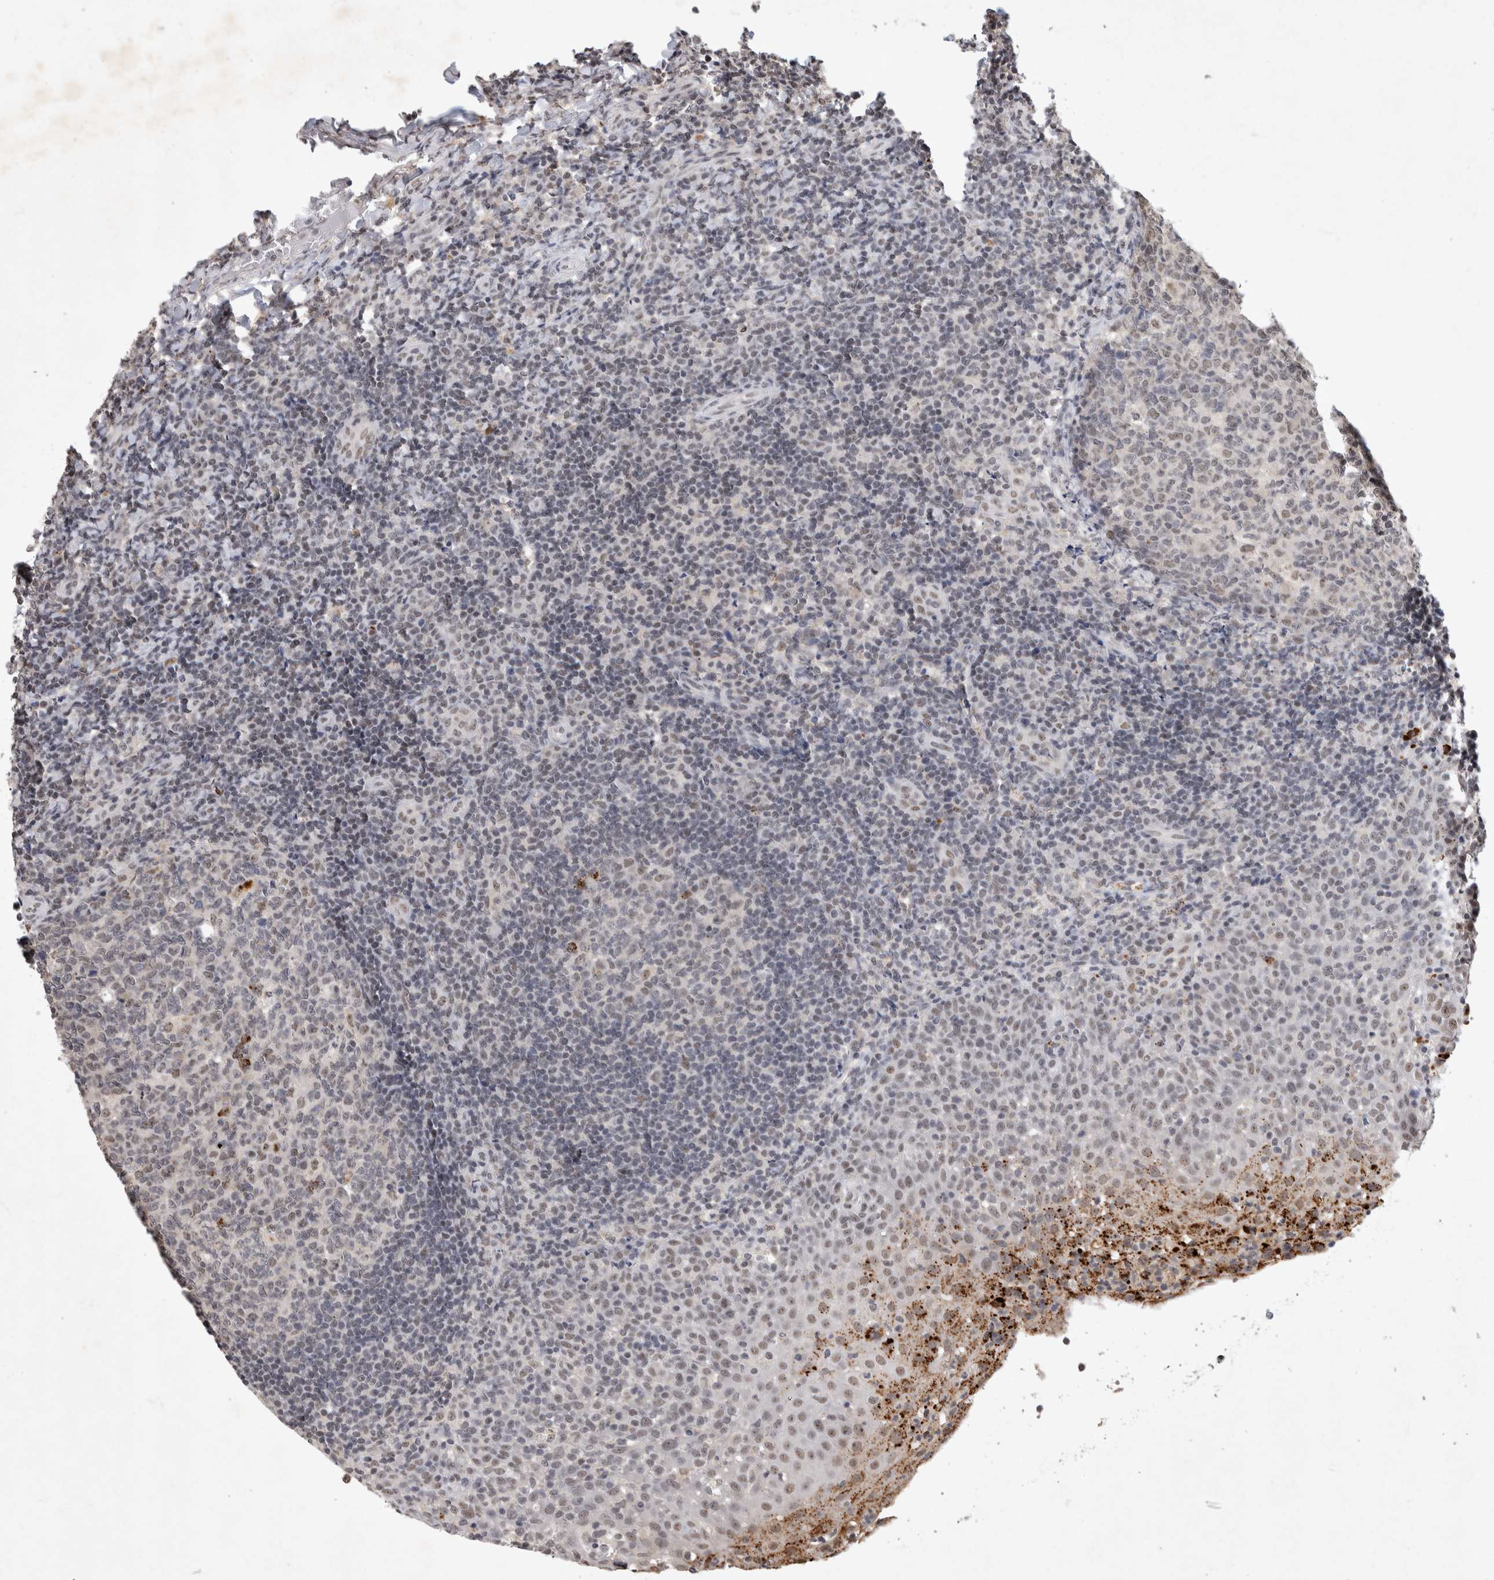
{"staining": {"intensity": "negative", "quantity": "none", "location": "none"}, "tissue": "tonsil", "cell_type": "Germinal center cells", "image_type": "normal", "snomed": [{"axis": "morphology", "description": "Normal tissue, NOS"}, {"axis": "topography", "description": "Tonsil"}], "caption": "A histopathology image of tonsil stained for a protein reveals no brown staining in germinal center cells.", "gene": "XRCC5", "patient": {"sex": "female", "age": 19}}